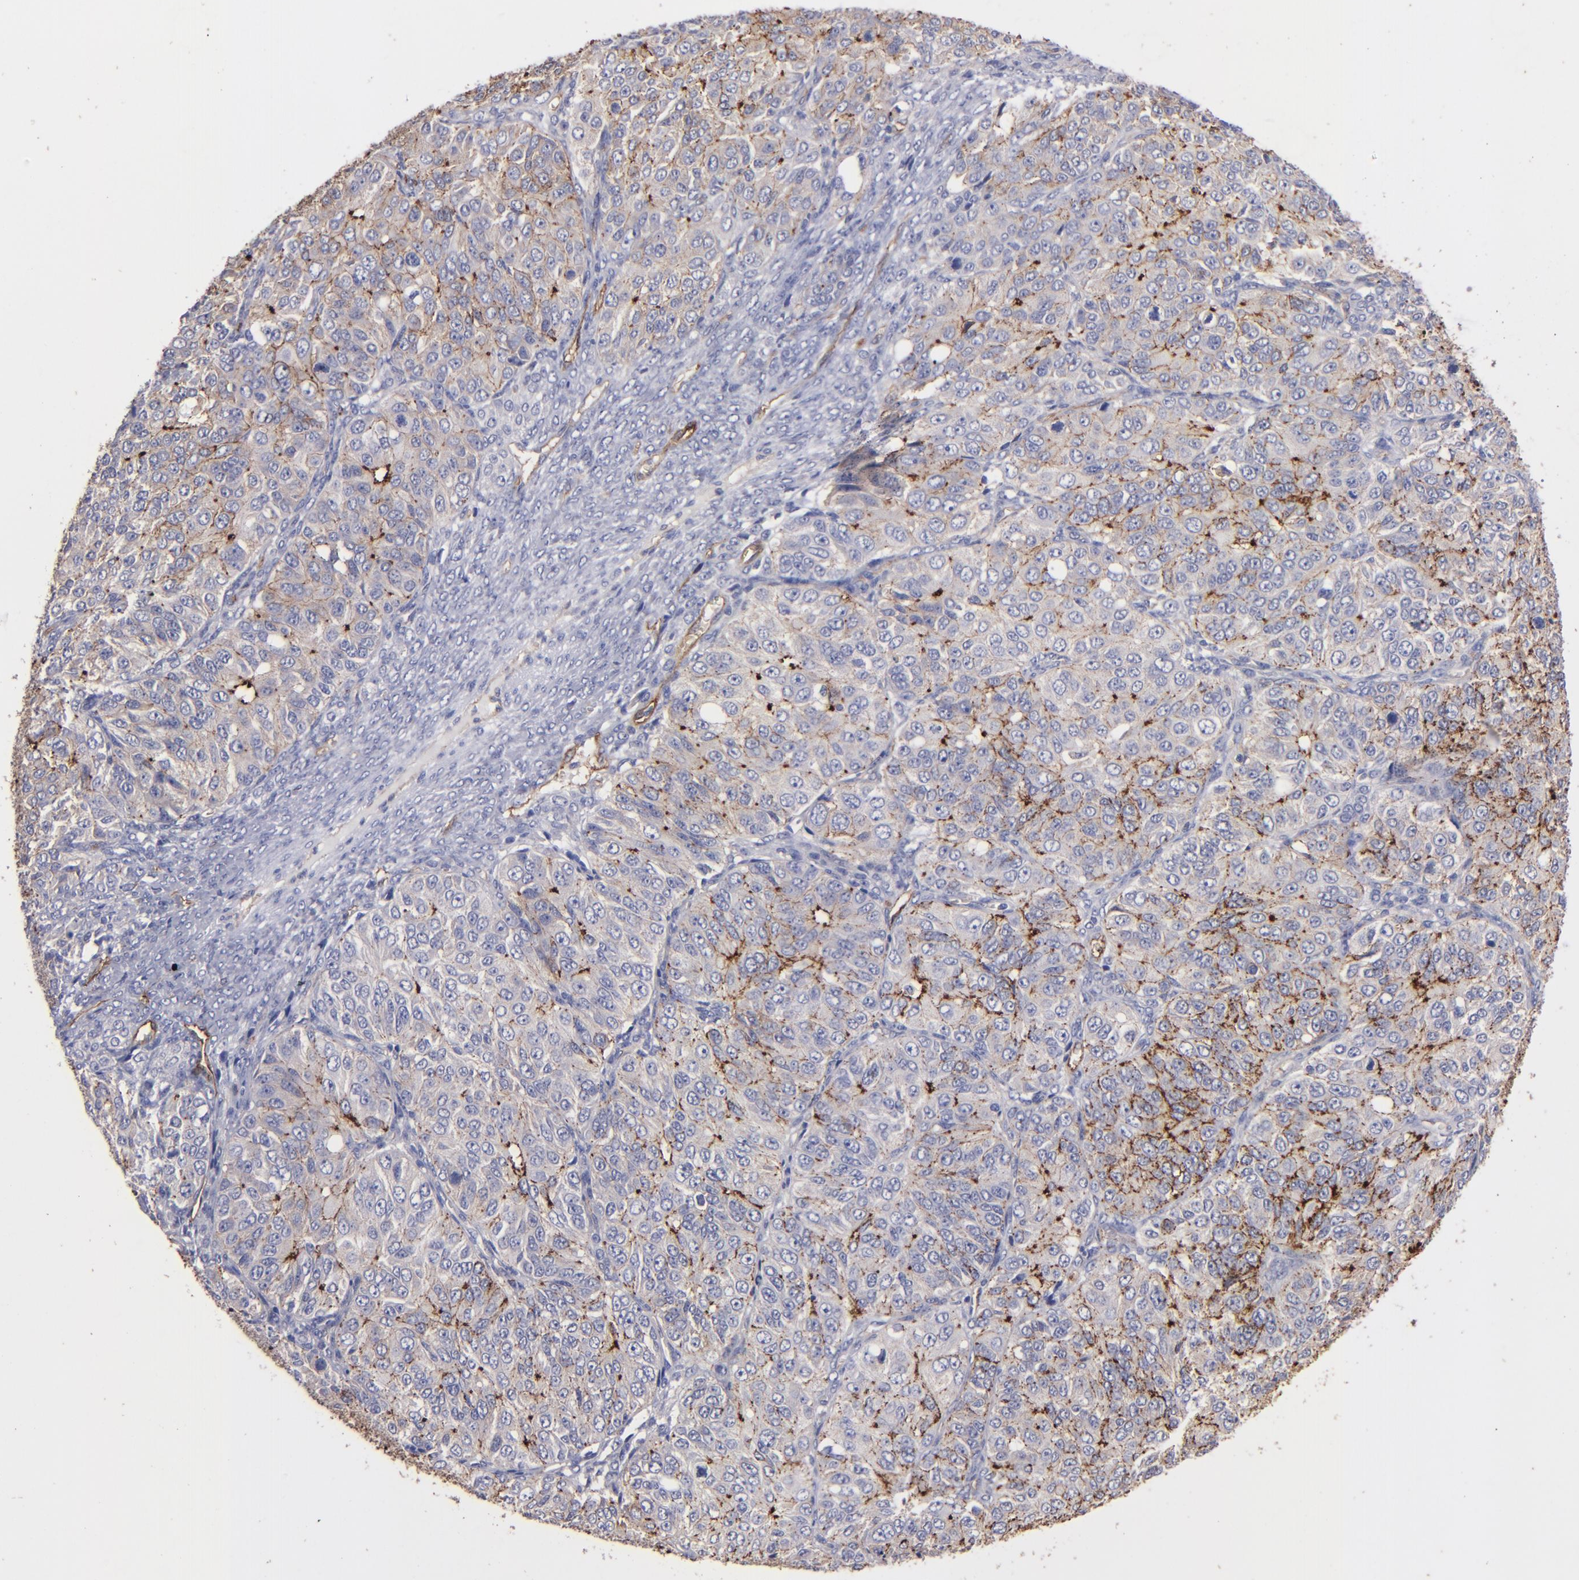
{"staining": {"intensity": "moderate", "quantity": "25%-75%", "location": "cytoplasmic/membranous"}, "tissue": "ovarian cancer", "cell_type": "Tumor cells", "image_type": "cancer", "snomed": [{"axis": "morphology", "description": "Carcinoma, endometroid"}, {"axis": "topography", "description": "Ovary"}], "caption": "DAB (3,3'-diaminobenzidine) immunohistochemical staining of human ovarian cancer shows moderate cytoplasmic/membranous protein positivity in about 25%-75% of tumor cells. (DAB IHC, brown staining for protein, blue staining for nuclei).", "gene": "CLDN5", "patient": {"sex": "female", "age": 51}}